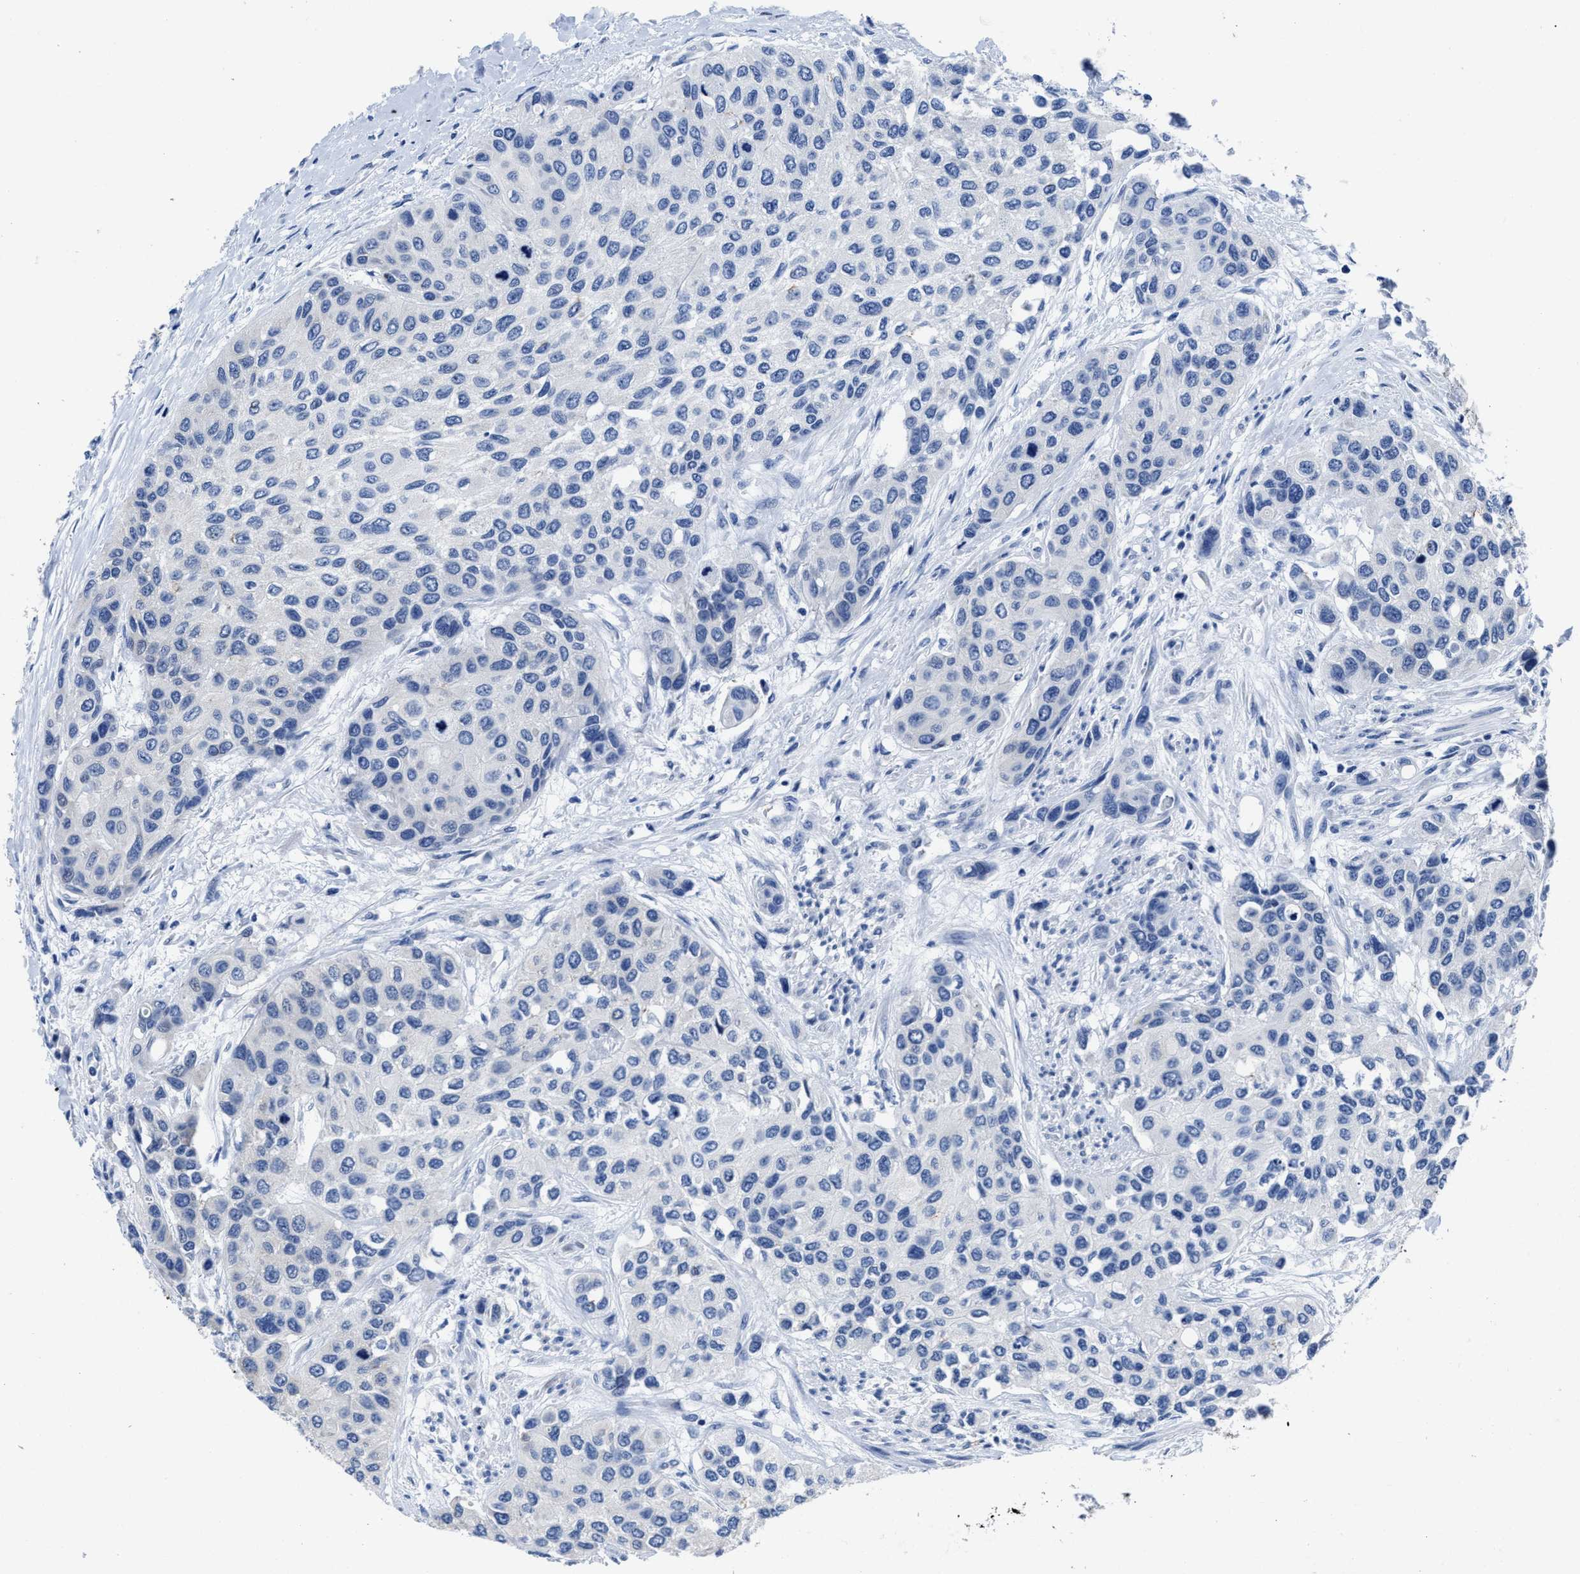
{"staining": {"intensity": "negative", "quantity": "none", "location": "none"}, "tissue": "urothelial cancer", "cell_type": "Tumor cells", "image_type": "cancer", "snomed": [{"axis": "morphology", "description": "Urothelial carcinoma, High grade"}, {"axis": "topography", "description": "Urinary bladder"}], "caption": "This is an immunohistochemistry (IHC) micrograph of human high-grade urothelial carcinoma. There is no positivity in tumor cells.", "gene": "HOOK1", "patient": {"sex": "female", "age": 56}}